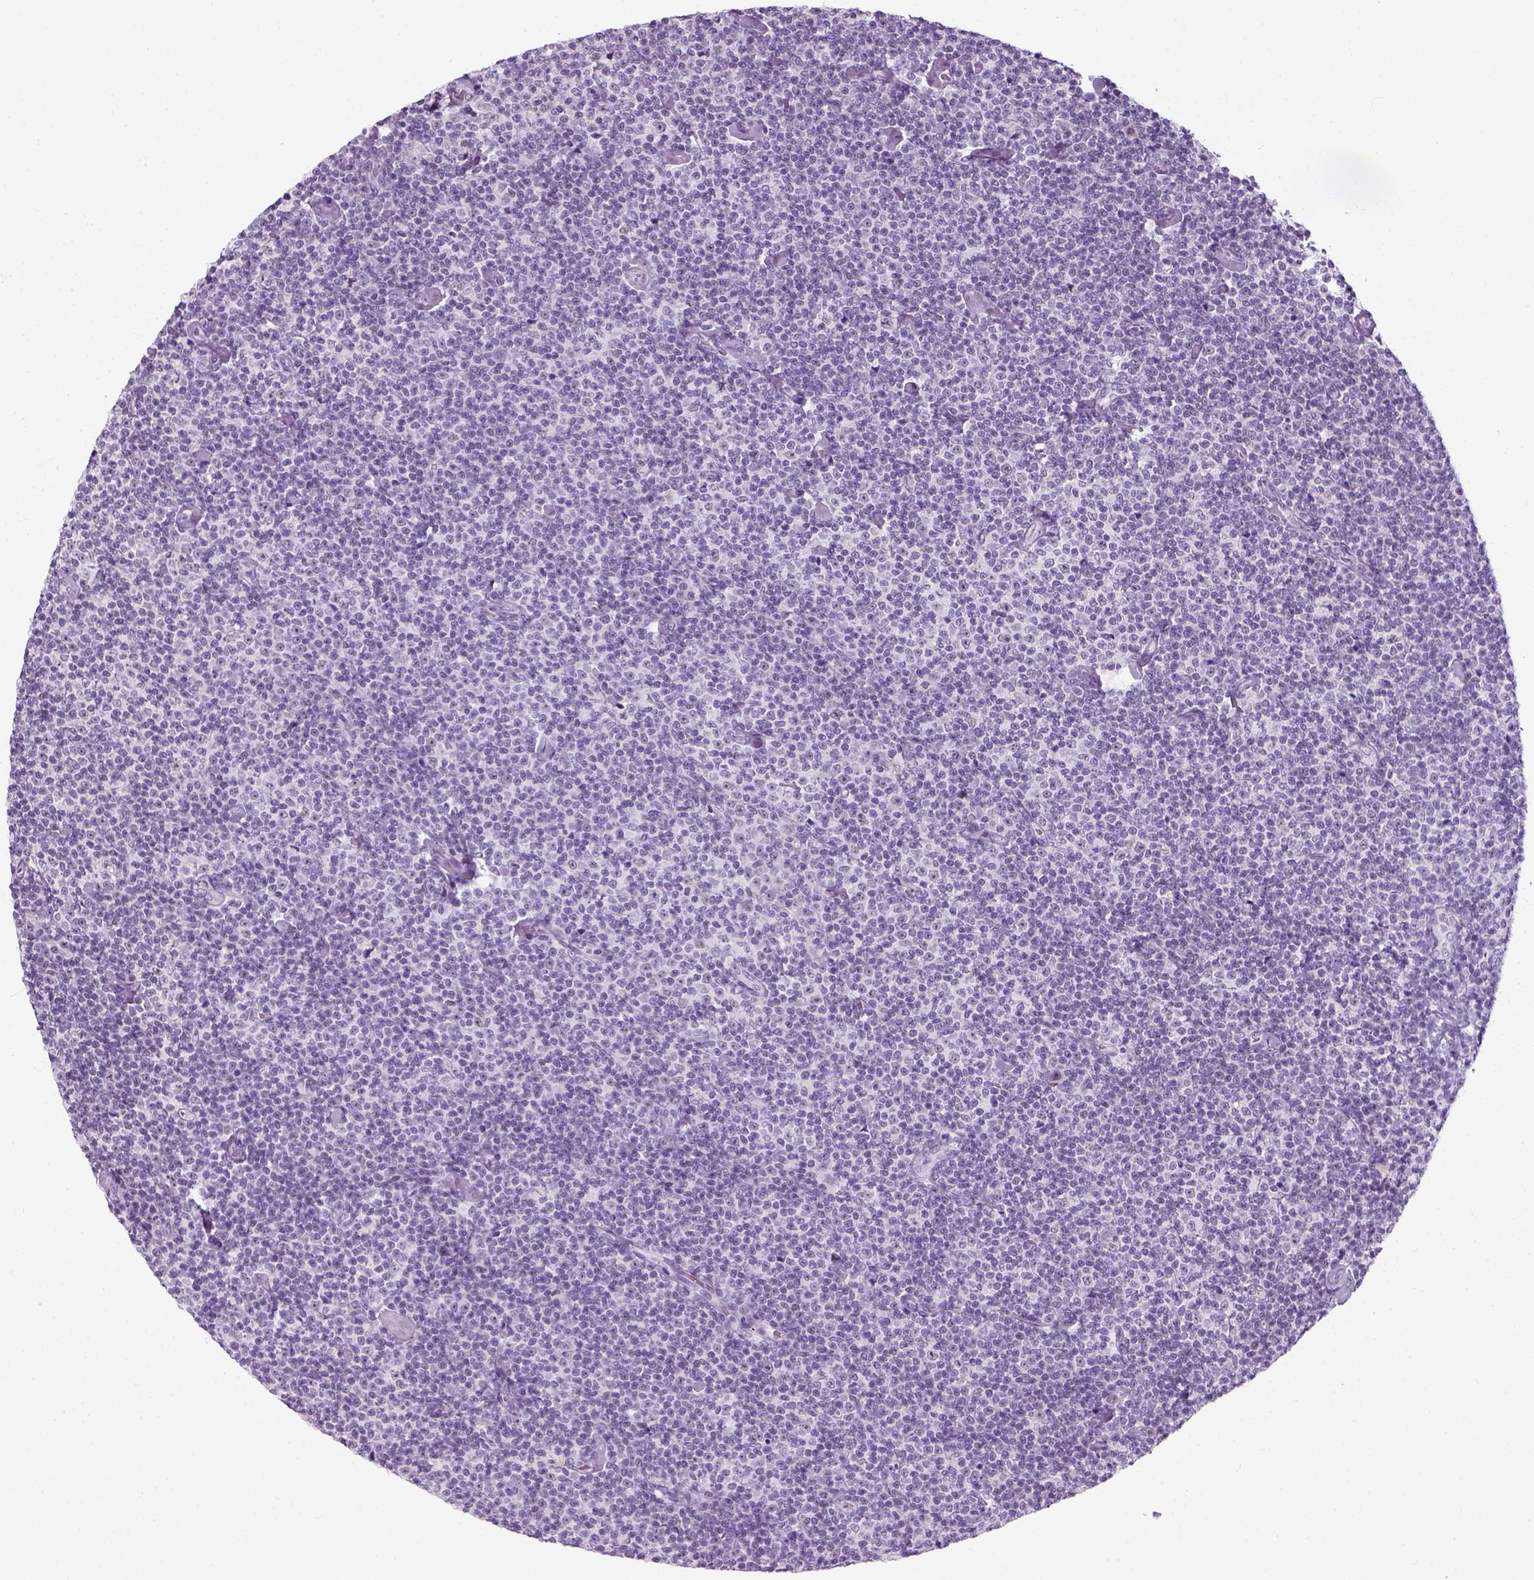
{"staining": {"intensity": "negative", "quantity": "none", "location": "none"}, "tissue": "lymphoma", "cell_type": "Tumor cells", "image_type": "cancer", "snomed": [{"axis": "morphology", "description": "Malignant lymphoma, non-Hodgkin's type, Low grade"}, {"axis": "topography", "description": "Lymph node"}], "caption": "Immunohistochemistry (IHC) photomicrograph of neoplastic tissue: human malignant lymphoma, non-Hodgkin's type (low-grade) stained with DAB (3,3'-diaminobenzidine) shows no significant protein staining in tumor cells. (DAB immunohistochemistry (IHC), high magnification).", "gene": "ZNF865", "patient": {"sex": "male", "age": 81}}